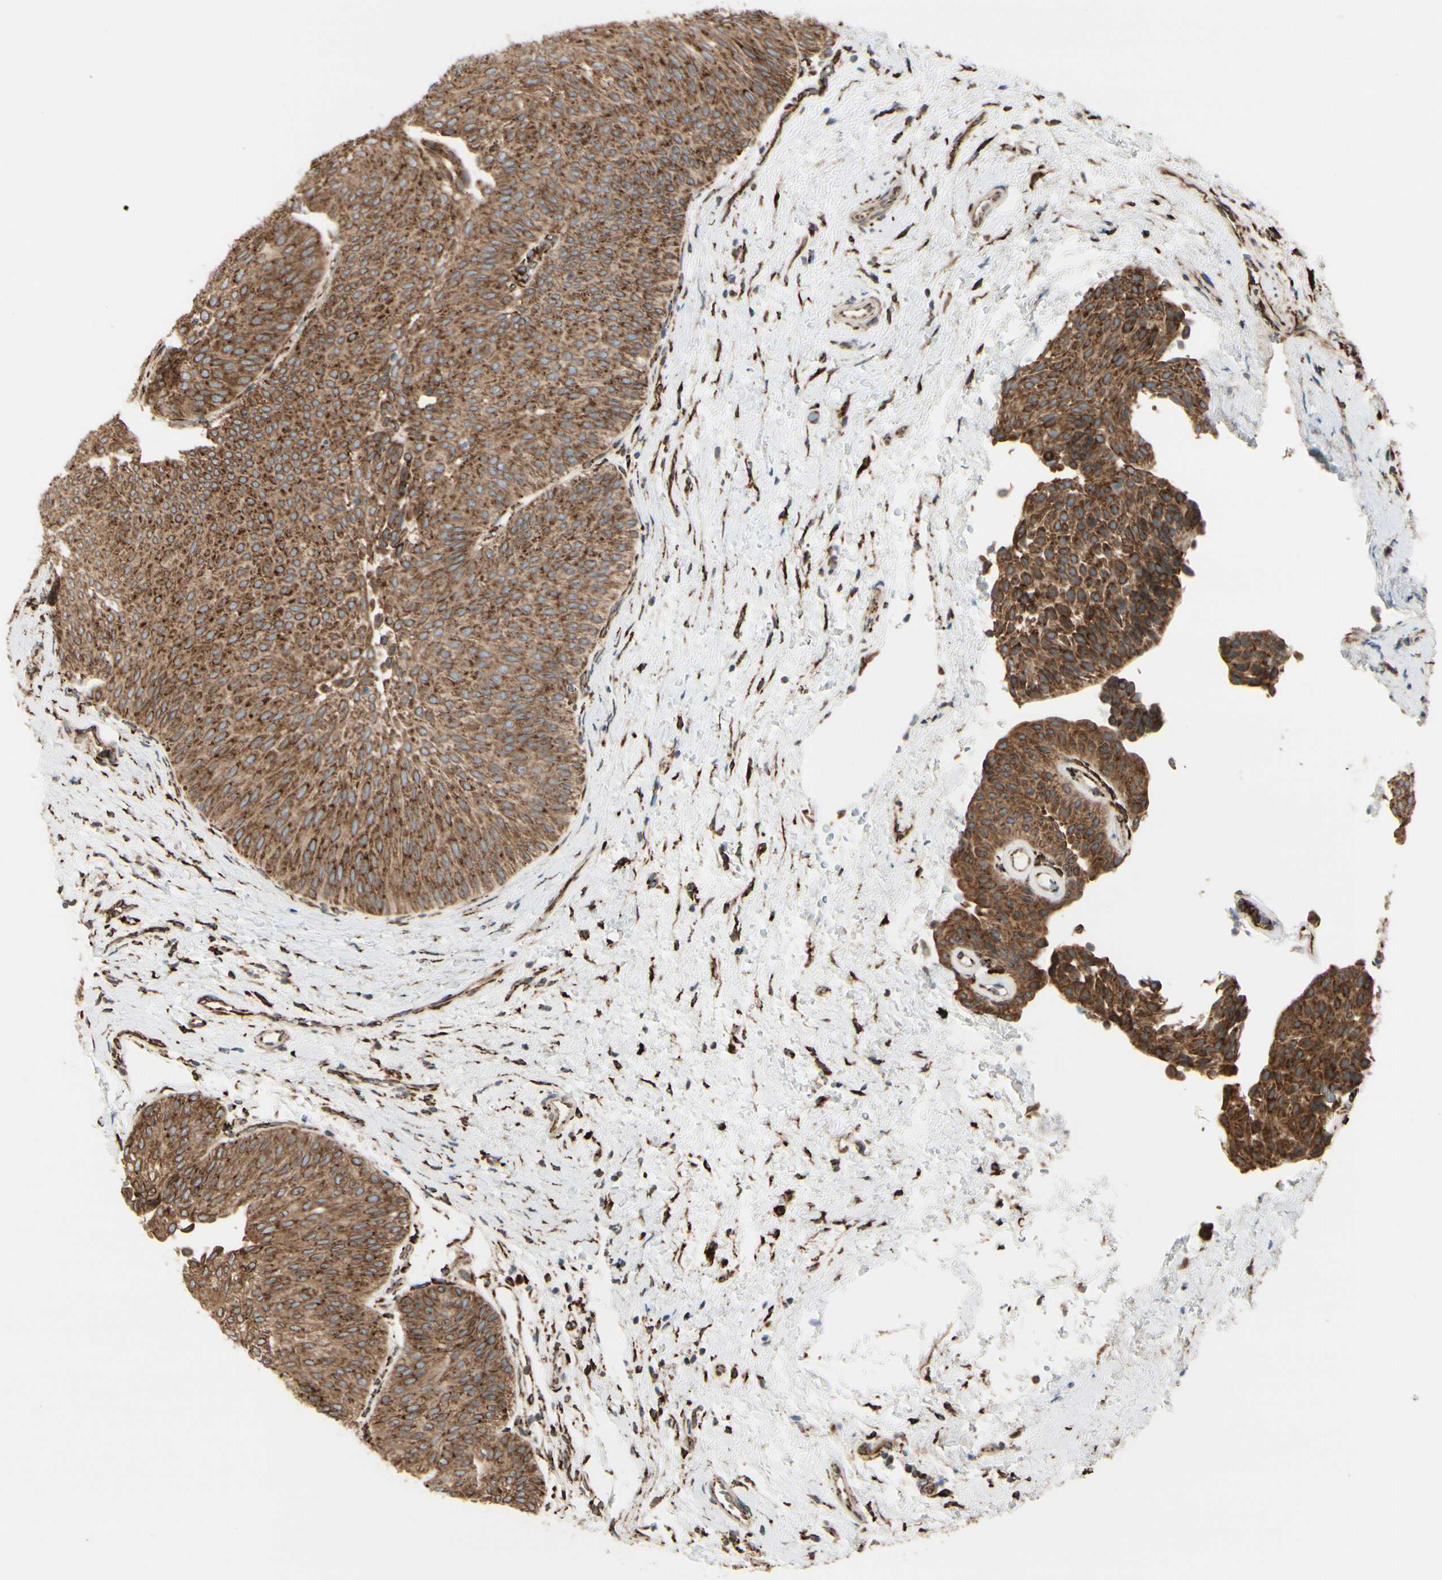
{"staining": {"intensity": "strong", "quantity": ">75%", "location": "cytoplasmic/membranous"}, "tissue": "urothelial cancer", "cell_type": "Tumor cells", "image_type": "cancer", "snomed": [{"axis": "morphology", "description": "Urothelial carcinoma, Low grade"}, {"axis": "topography", "description": "Urinary bladder"}], "caption": "Tumor cells show high levels of strong cytoplasmic/membranous staining in approximately >75% of cells in urothelial cancer. The protein of interest is shown in brown color, while the nuclei are stained blue.", "gene": "RRBP1", "patient": {"sex": "female", "age": 60}}